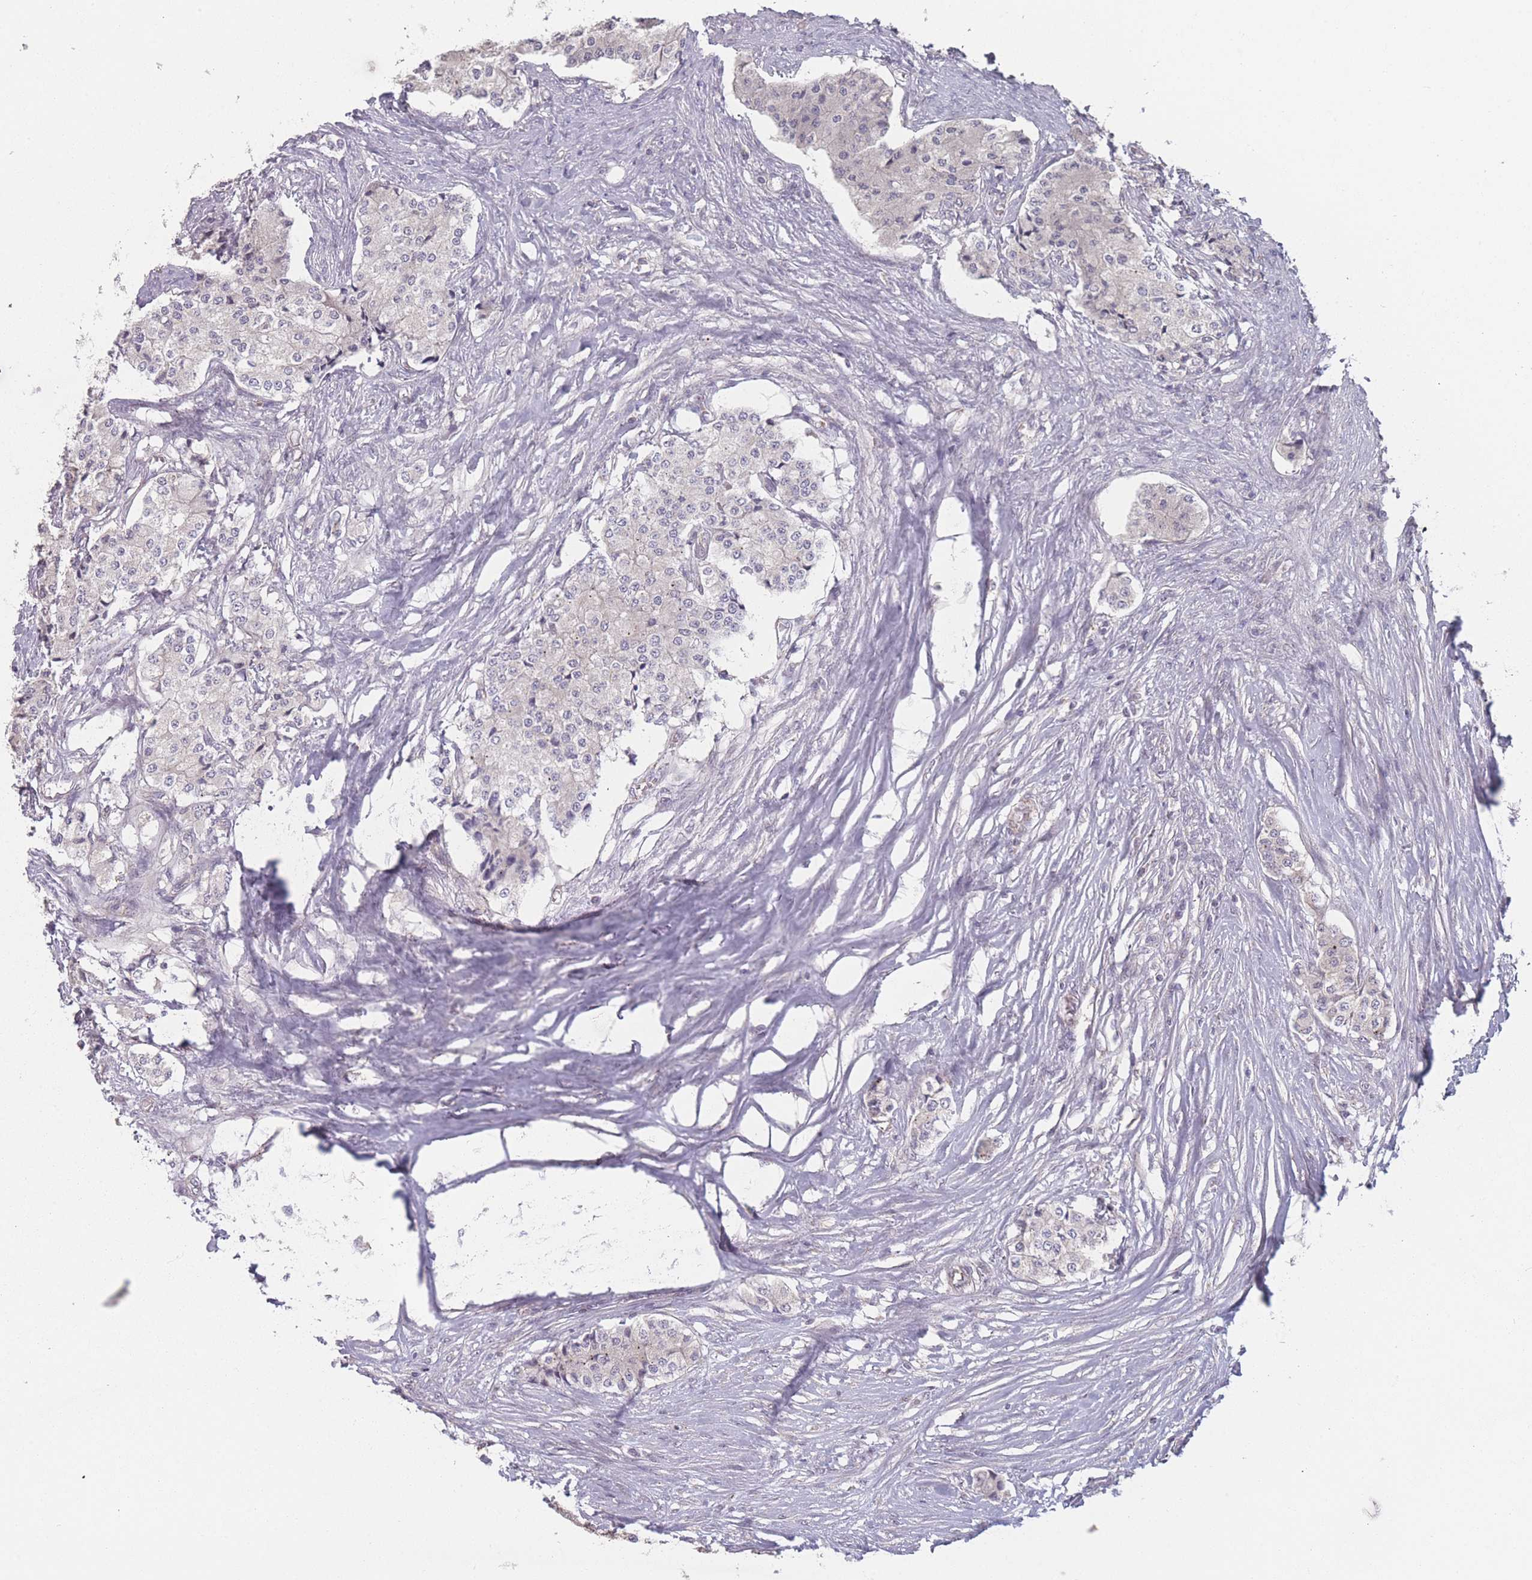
{"staining": {"intensity": "negative", "quantity": "none", "location": "none"}, "tissue": "carcinoid", "cell_type": "Tumor cells", "image_type": "cancer", "snomed": [{"axis": "morphology", "description": "Carcinoid, malignant, NOS"}, {"axis": "topography", "description": "Colon"}], "caption": "Tumor cells are negative for protein expression in human carcinoid (malignant). (DAB immunohistochemistry with hematoxylin counter stain).", "gene": "TMEM232", "patient": {"sex": "female", "age": 52}}